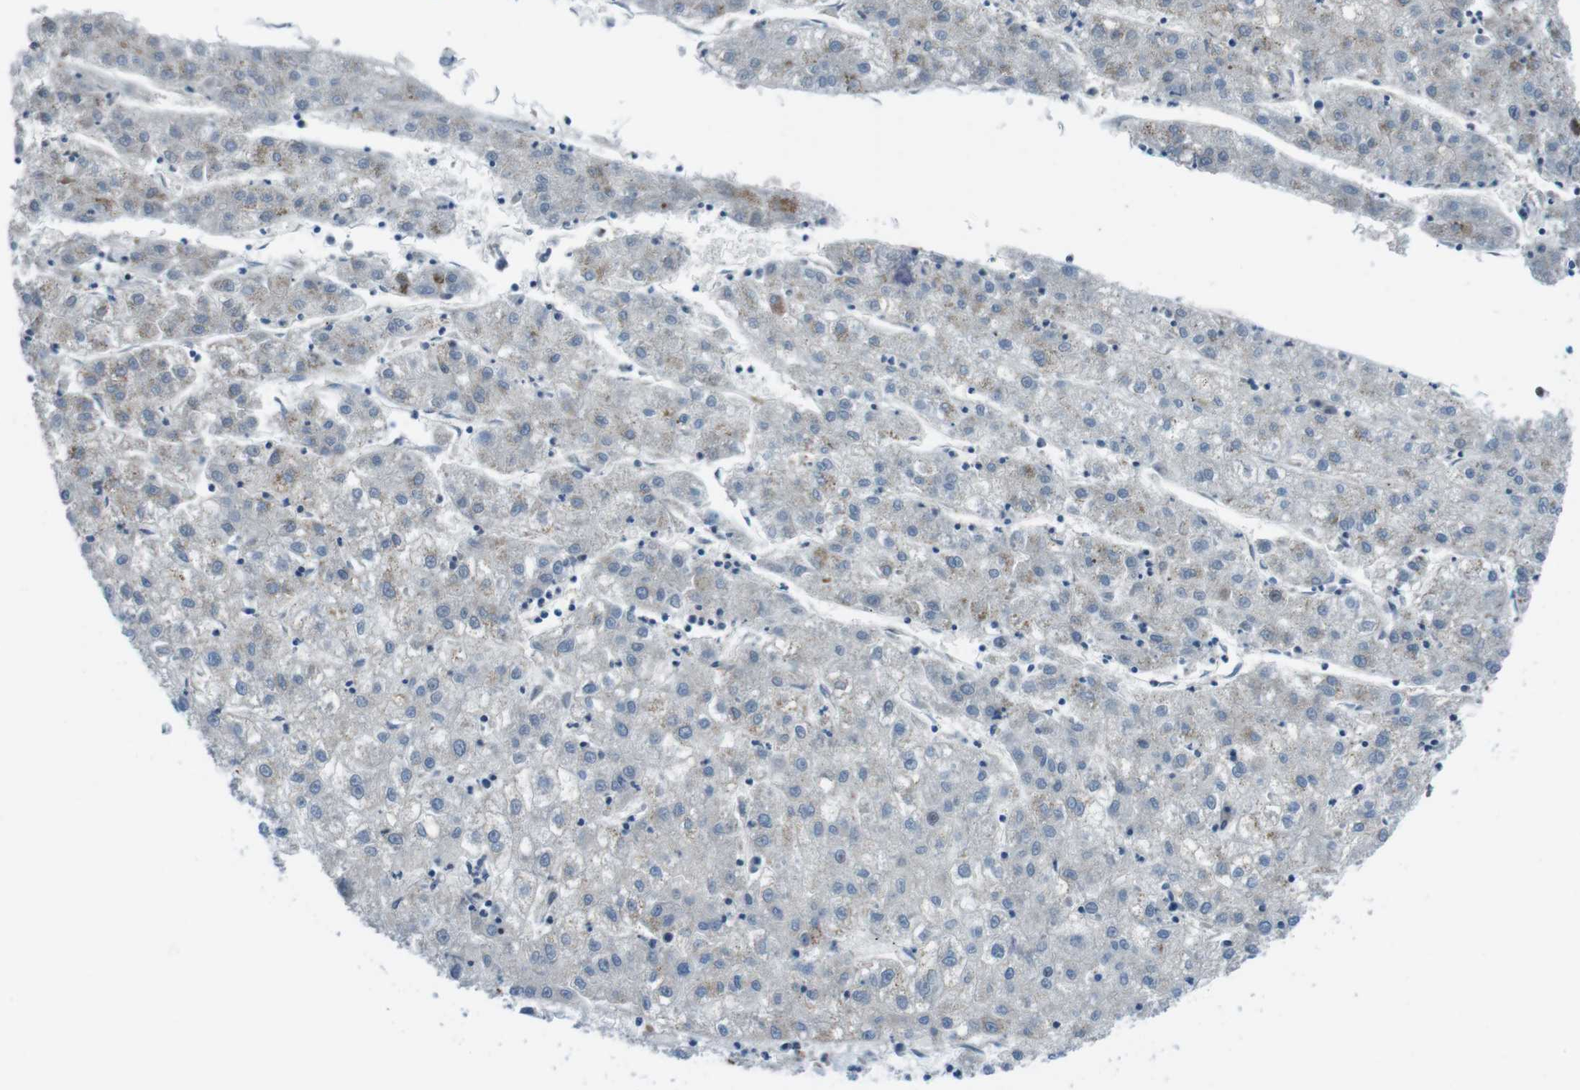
{"staining": {"intensity": "negative", "quantity": "none", "location": "none"}, "tissue": "liver cancer", "cell_type": "Tumor cells", "image_type": "cancer", "snomed": [{"axis": "morphology", "description": "Carcinoma, Hepatocellular, NOS"}, {"axis": "topography", "description": "Liver"}], "caption": "Immunohistochemistry of human liver hepatocellular carcinoma displays no staining in tumor cells.", "gene": "FAM174B", "patient": {"sex": "male", "age": 72}}